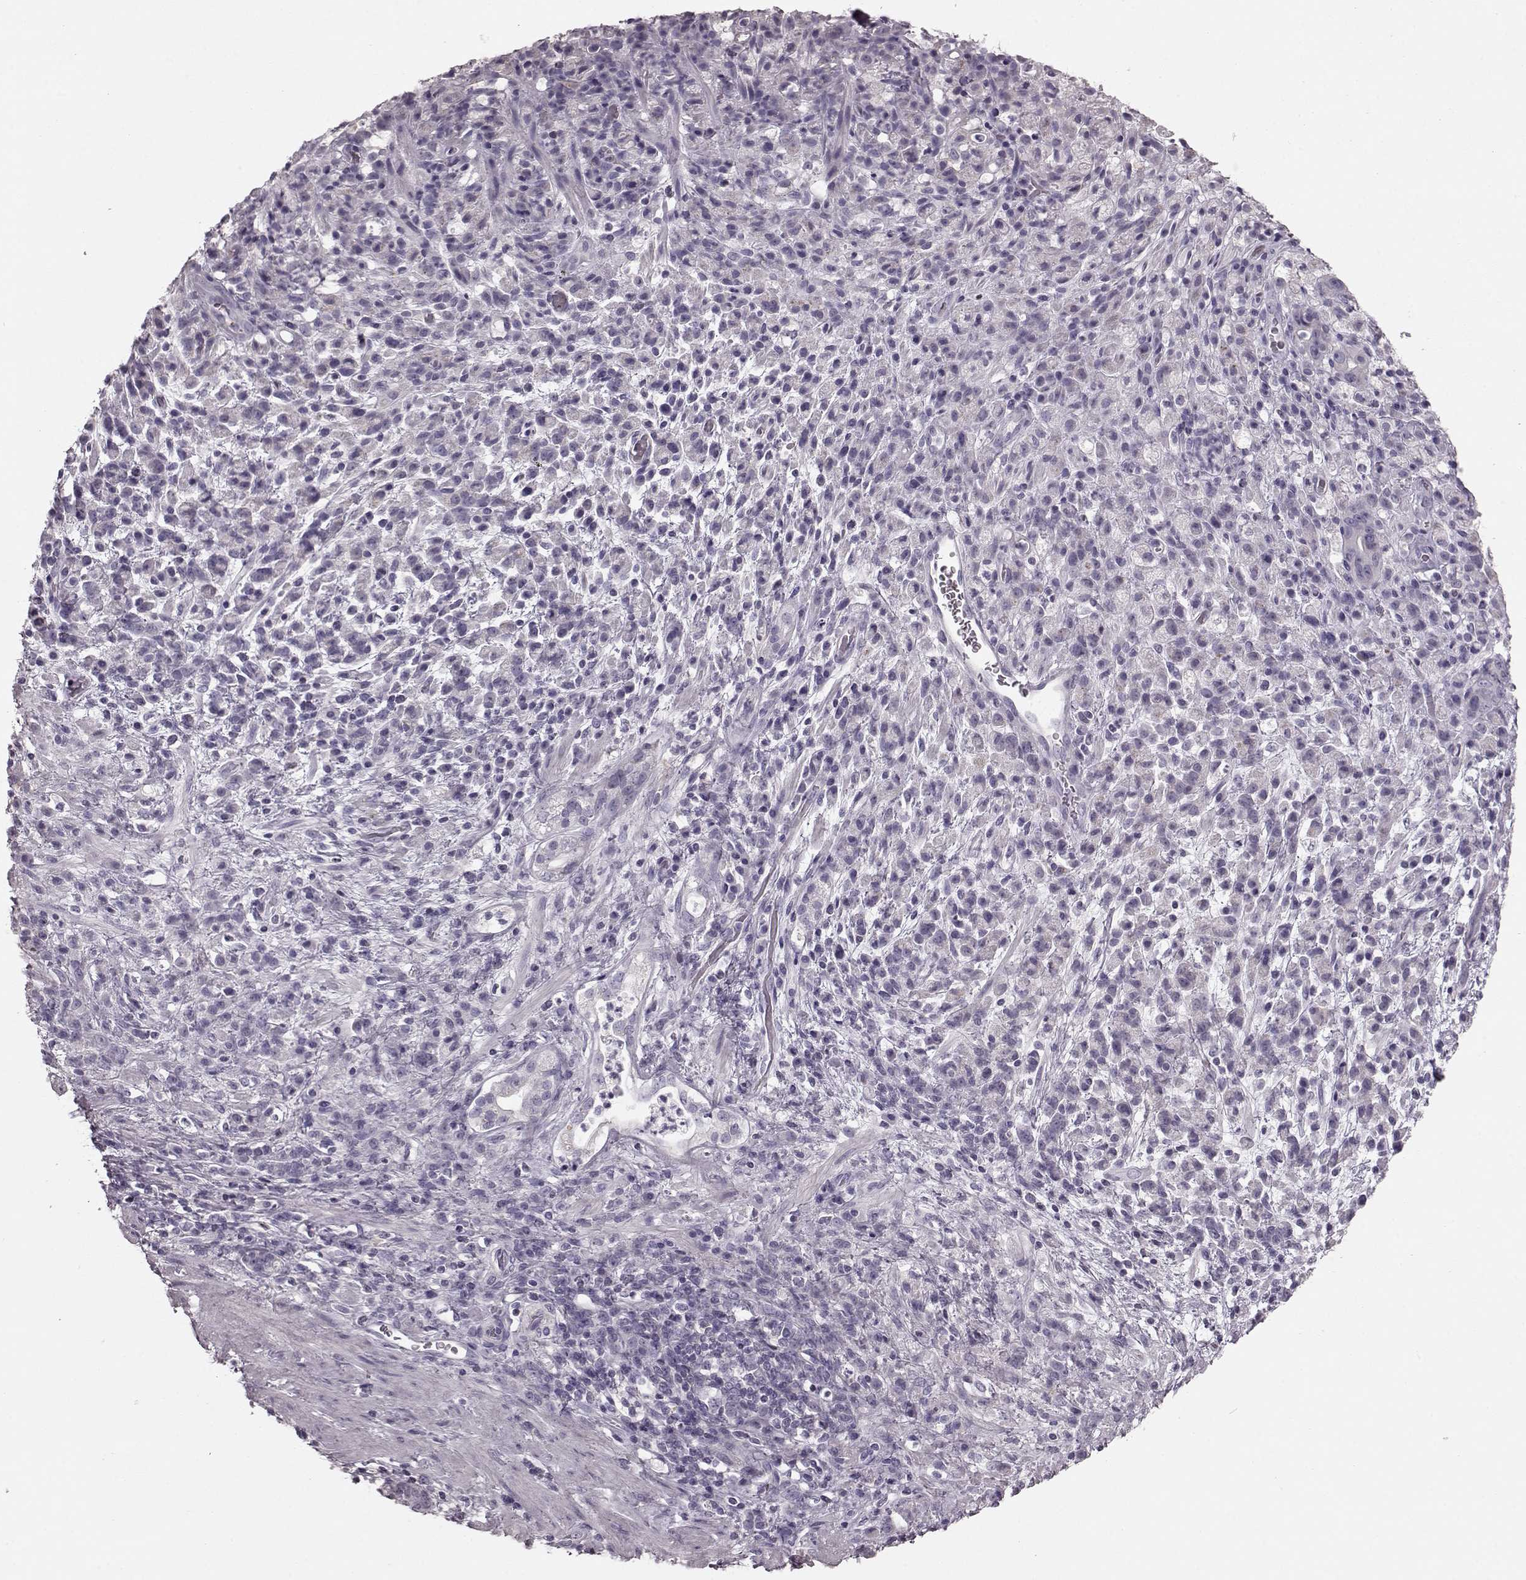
{"staining": {"intensity": "negative", "quantity": "none", "location": "none"}, "tissue": "stomach cancer", "cell_type": "Tumor cells", "image_type": "cancer", "snomed": [{"axis": "morphology", "description": "Adenocarcinoma, NOS"}, {"axis": "topography", "description": "Stomach"}], "caption": "This micrograph is of stomach cancer (adenocarcinoma) stained with immunohistochemistry (IHC) to label a protein in brown with the nuclei are counter-stained blue. There is no positivity in tumor cells.", "gene": "CRYBA2", "patient": {"sex": "female", "age": 60}}